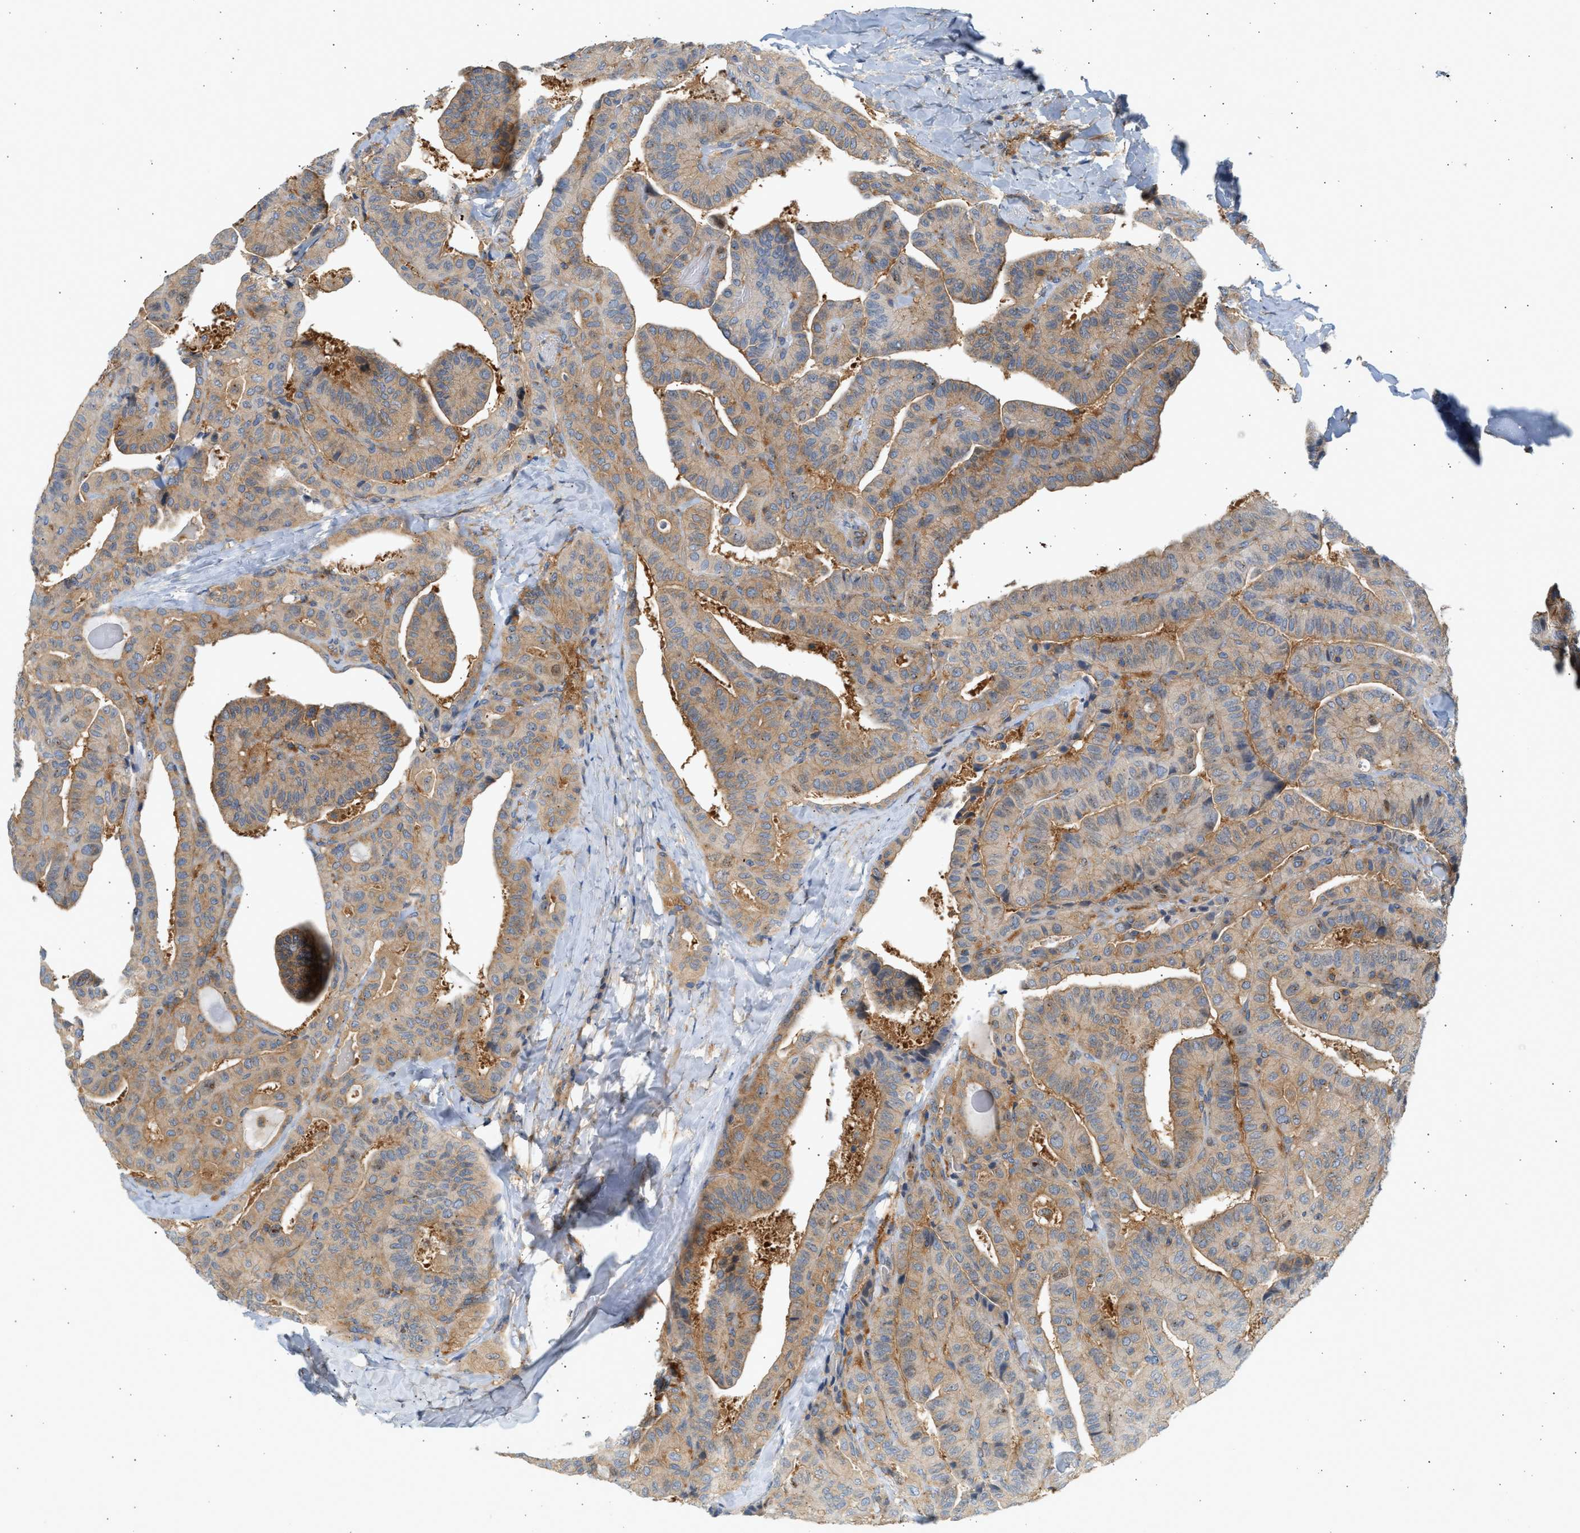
{"staining": {"intensity": "moderate", "quantity": ">75%", "location": "cytoplasmic/membranous"}, "tissue": "thyroid cancer", "cell_type": "Tumor cells", "image_type": "cancer", "snomed": [{"axis": "morphology", "description": "Papillary adenocarcinoma, NOS"}, {"axis": "topography", "description": "Thyroid gland"}], "caption": "A high-resolution micrograph shows IHC staining of thyroid papillary adenocarcinoma, which shows moderate cytoplasmic/membranous positivity in about >75% of tumor cells. (Brightfield microscopy of DAB IHC at high magnification).", "gene": "PAFAH1B1", "patient": {"sex": "male", "age": 77}}